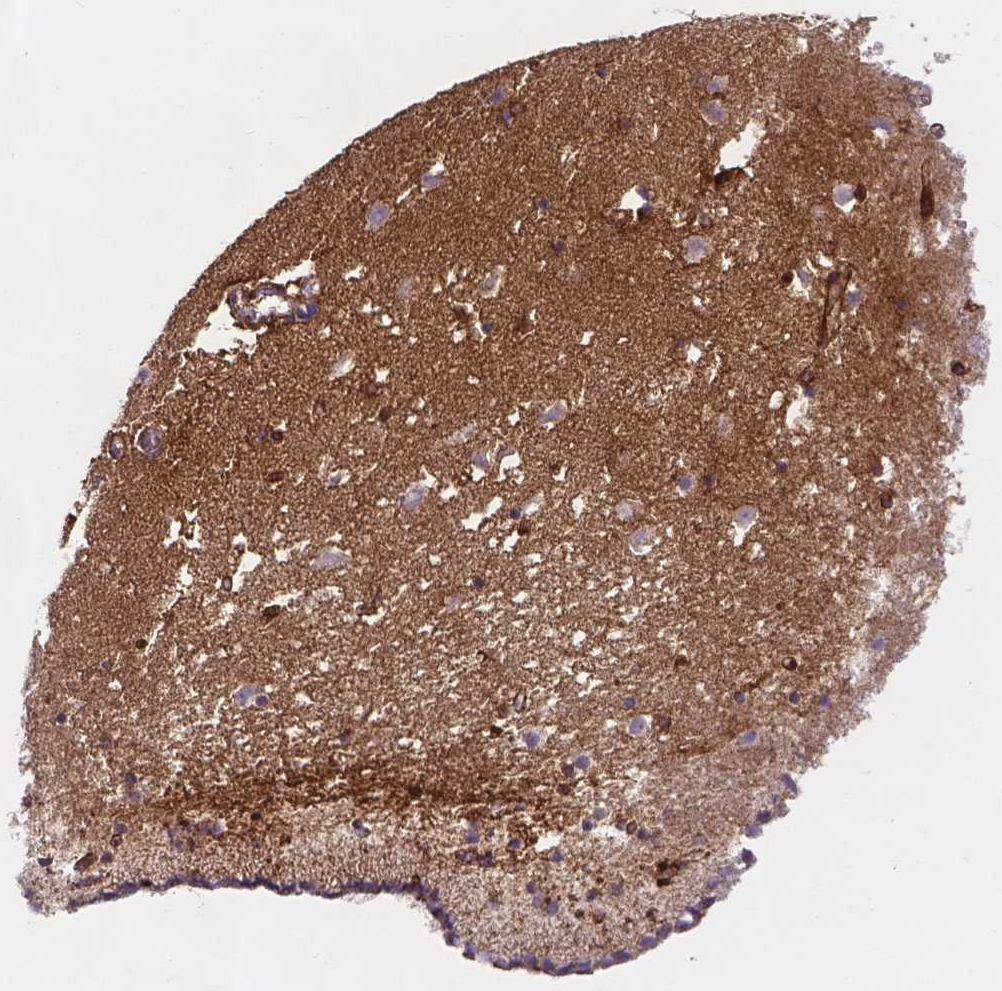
{"staining": {"intensity": "strong", "quantity": "25%-75%", "location": "cytoplasmic/membranous"}, "tissue": "caudate", "cell_type": "Glial cells", "image_type": "normal", "snomed": [{"axis": "morphology", "description": "Normal tissue, NOS"}, {"axis": "topography", "description": "Lateral ventricle wall"}], "caption": "A brown stain labels strong cytoplasmic/membranous positivity of a protein in glial cells of benign caudate.", "gene": "APOE", "patient": {"sex": "female", "age": 42}}